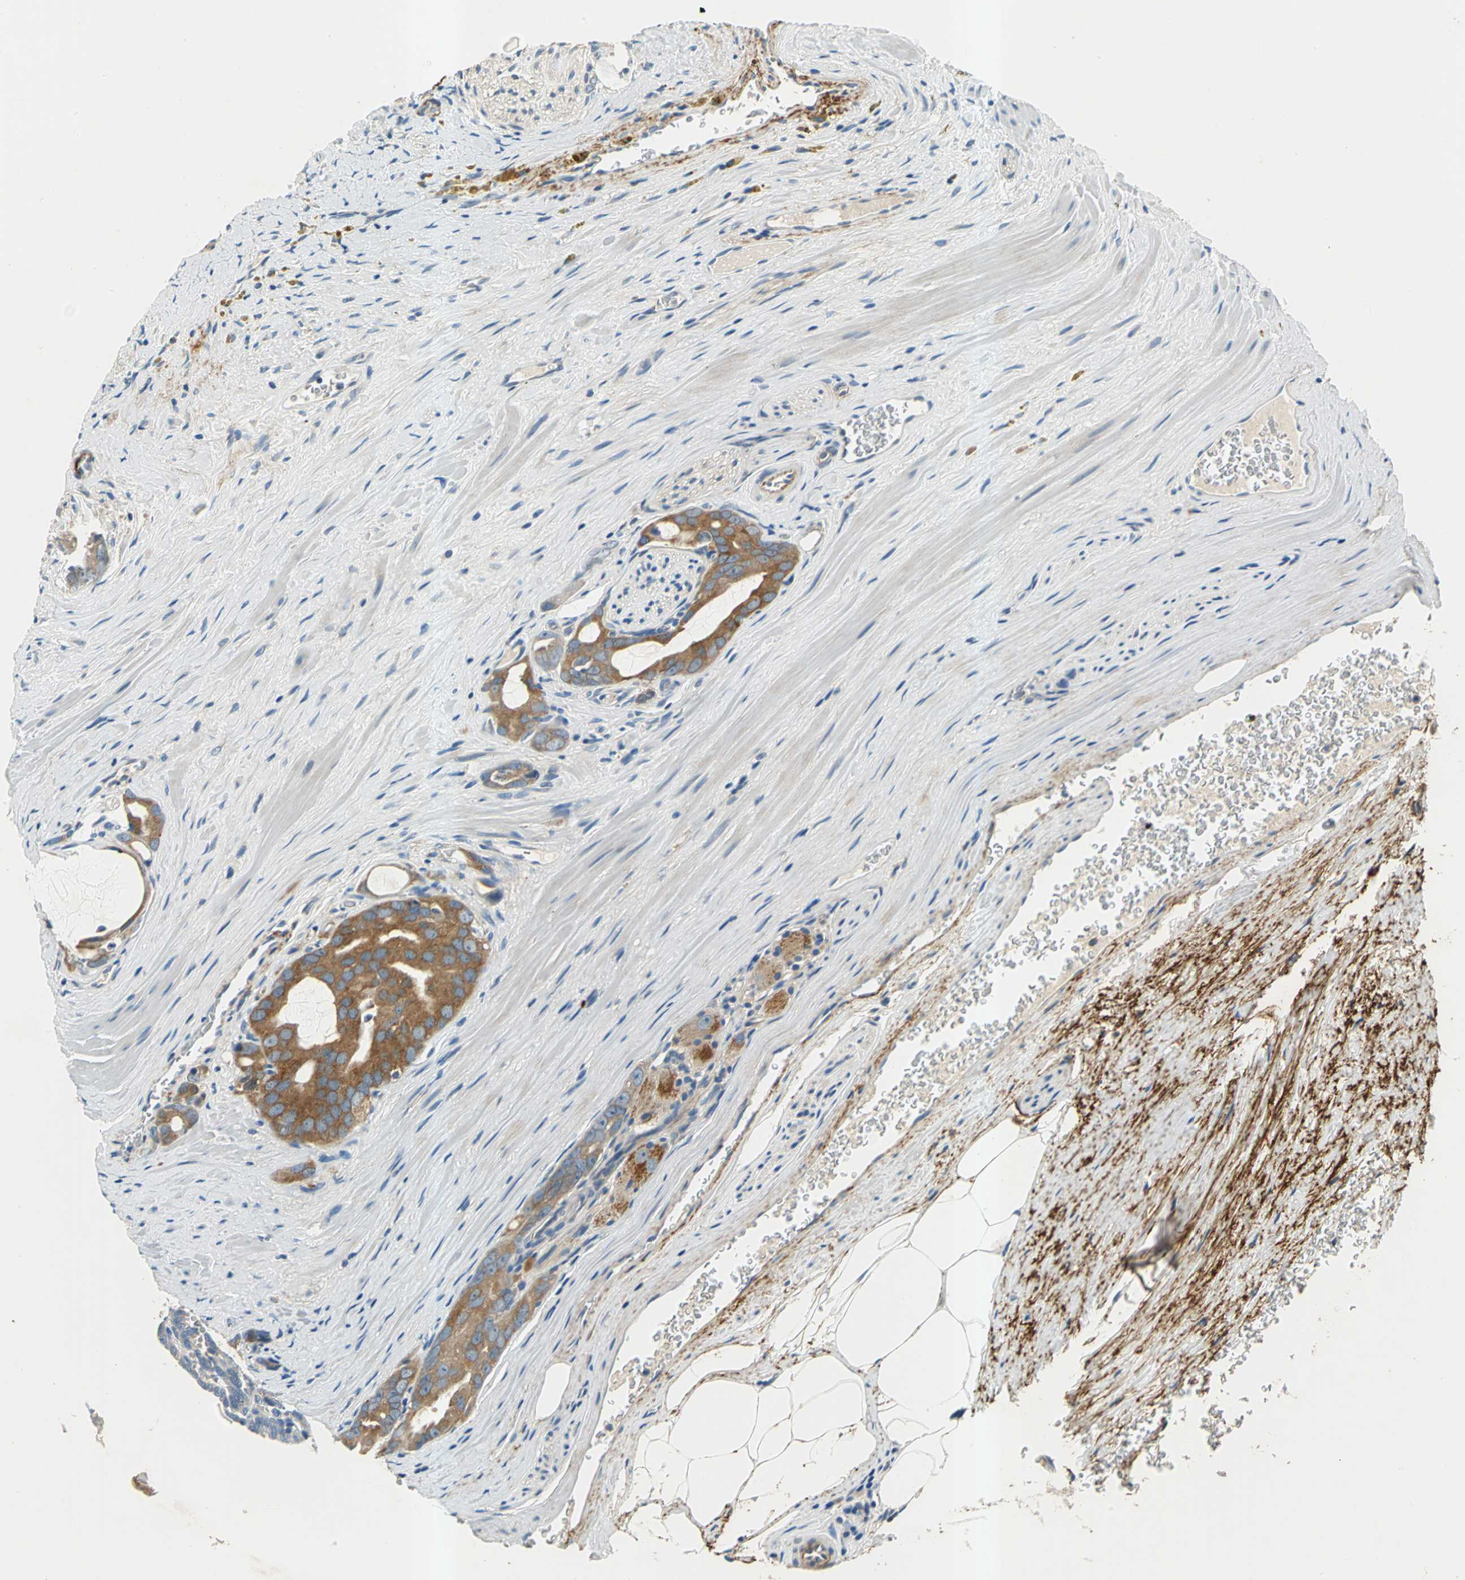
{"staining": {"intensity": "moderate", "quantity": ">75%", "location": "cytoplasmic/membranous"}, "tissue": "prostate cancer", "cell_type": "Tumor cells", "image_type": "cancer", "snomed": [{"axis": "morphology", "description": "Adenocarcinoma, Medium grade"}, {"axis": "topography", "description": "Prostate"}], "caption": "Prostate cancer tissue exhibits moderate cytoplasmic/membranous expression in approximately >75% of tumor cells", "gene": "SLC16A7", "patient": {"sex": "male", "age": 53}}